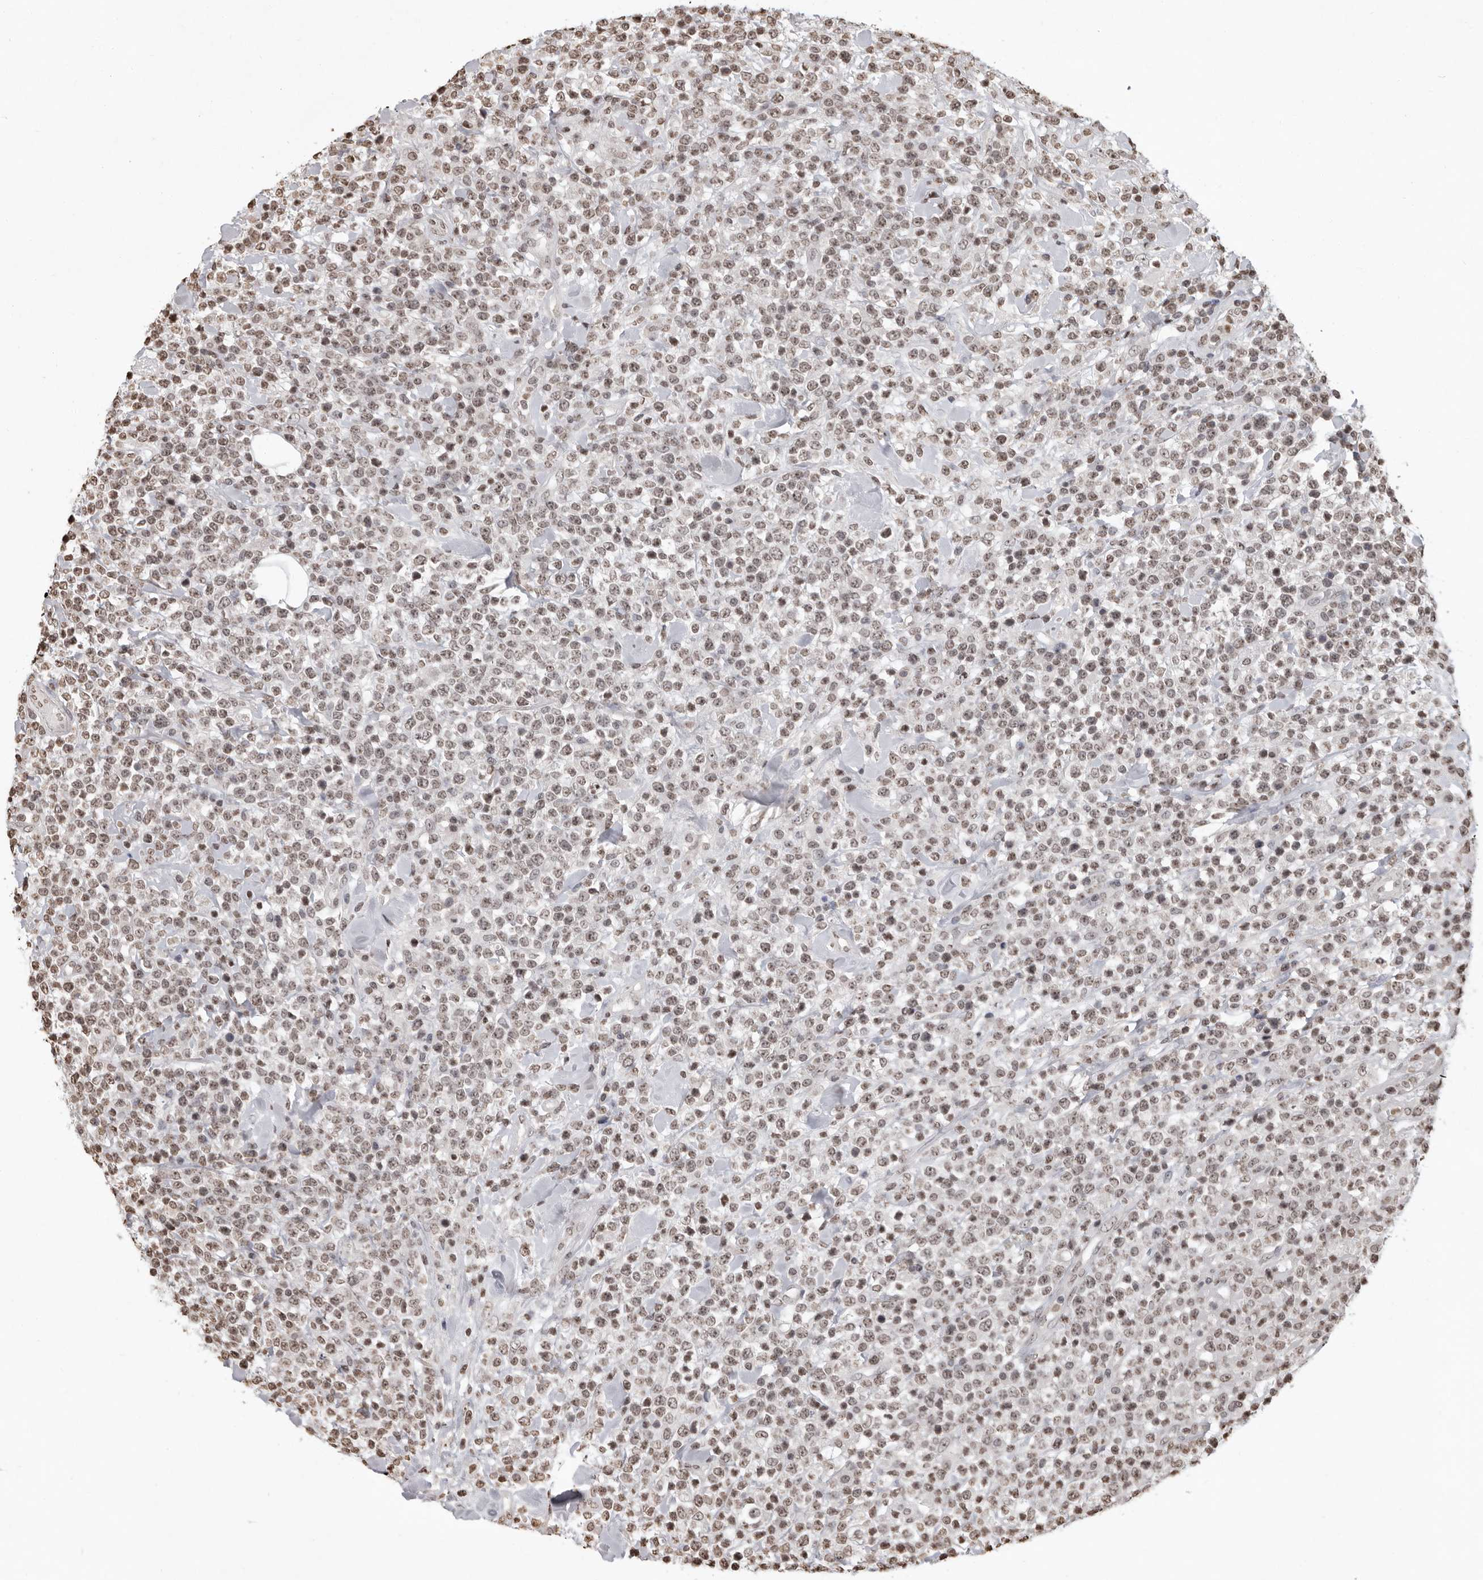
{"staining": {"intensity": "weak", "quantity": ">75%", "location": "nuclear"}, "tissue": "lymphoma", "cell_type": "Tumor cells", "image_type": "cancer", "snomed": [{"axis": "morphology", "description": "Malignant lymphoma, non-Hodgkin's type, High grade"}, {"axis": "topography", "description": "Colon"}], "caption": "Immunohistochemical staining of high-grade malignant lymphoma, non-Hodgkin's type exhibits low levels of weak nuclear expression in about >75% of tumor cells.", "gene": "WDR45", "patient": {"sex": "female", "age": 53}}